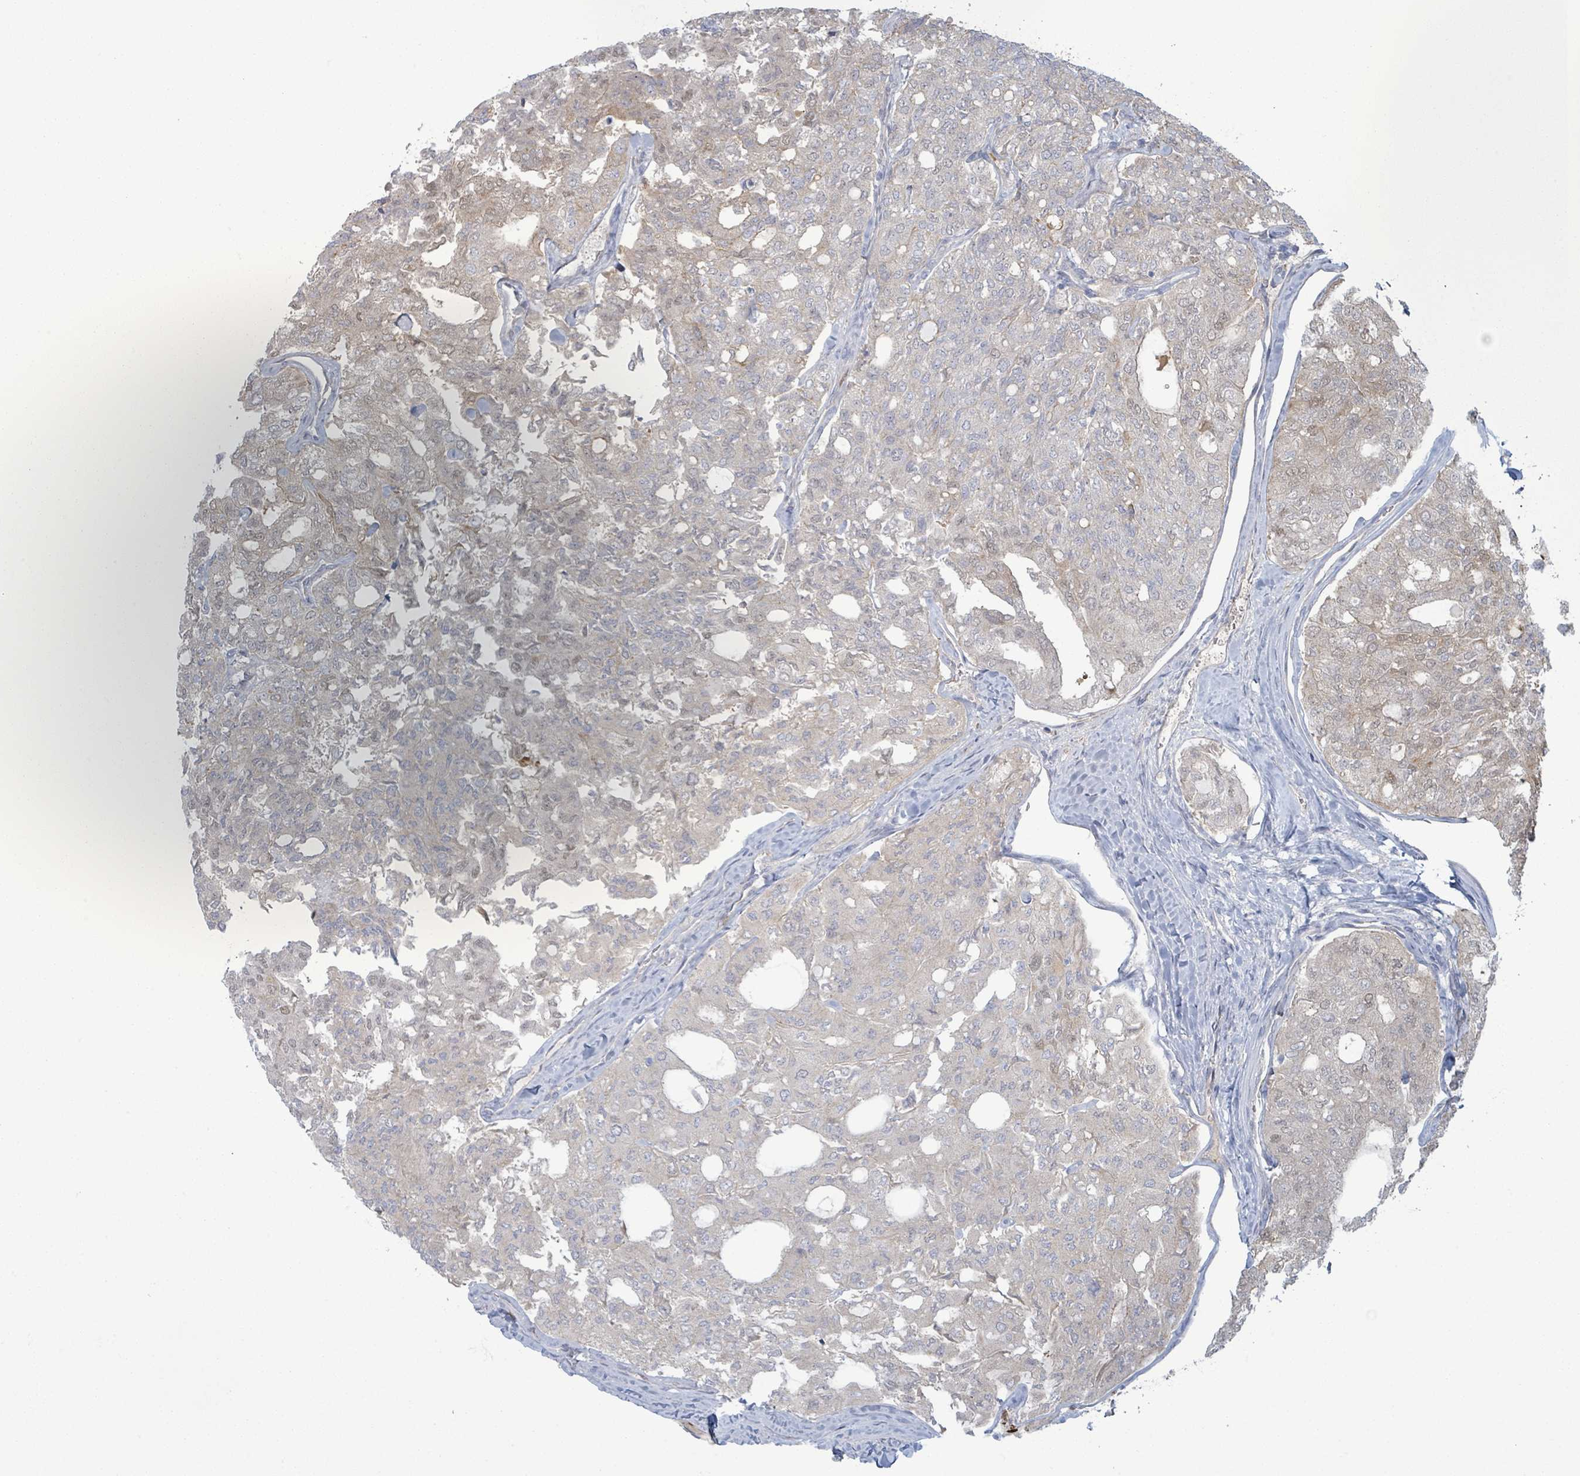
{"staining": {"intensity": "negative", "quantity": "none", "location": "none"}, "tissue": "thyroid cancer", "cell_type": "Tumor cells", "image_type": "cancer", "snomed": [{"axis": "morphology", "description": "Follicular adenoma carcinoma, NOS"}, {"axis": "topography", "description": "Thyroid gland"}], "caption": "Immunohistochemistry image of thyroid cancer (follicular adenoma carcinoma) stained for a protein (brown), which demonstrates no expression in tumor cells. The staining is performed using DAB brown chromogen with nuclei counter-stained in using hematoxylin.", "gene": "COL13A1", "patient": {"sex": "male", "age": 75}}